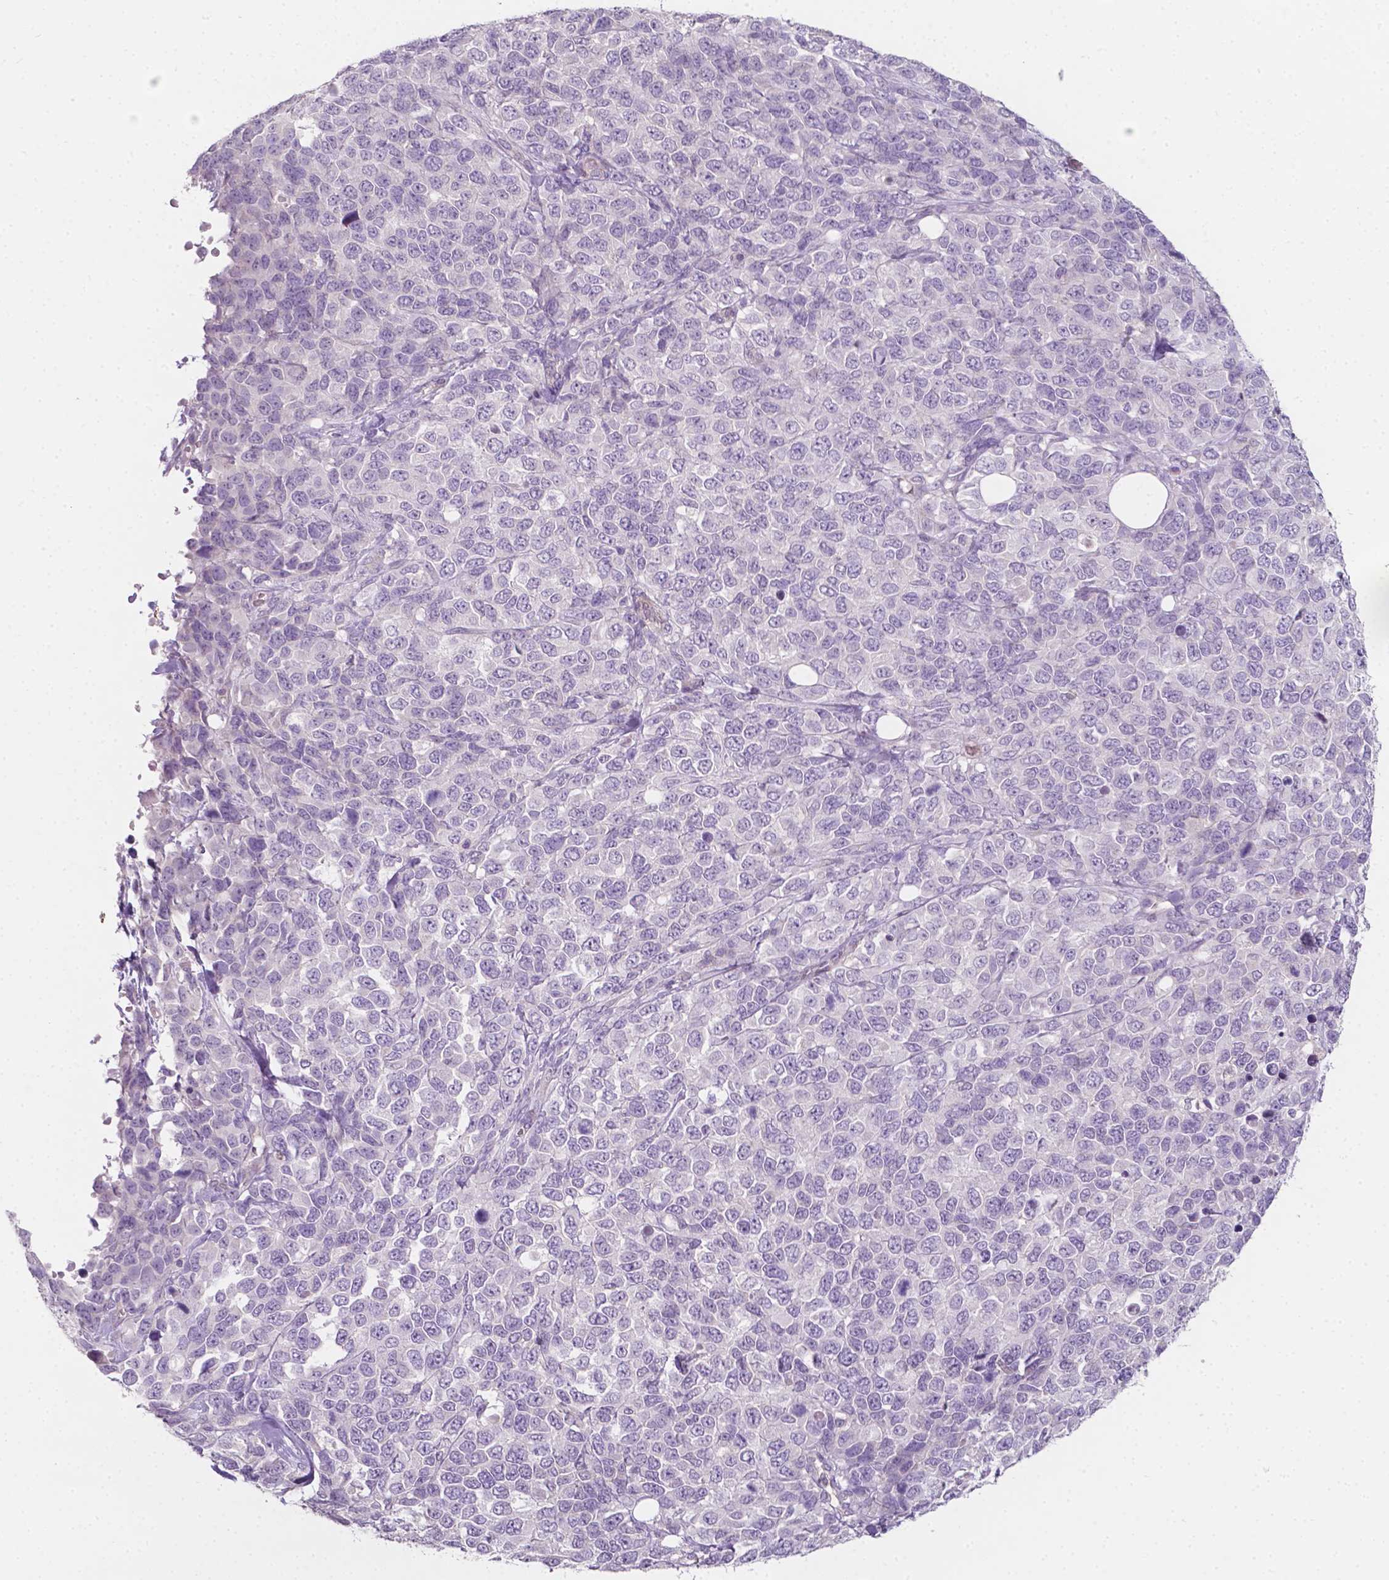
{"staining": {"intensity": "negative", "quantity": "none", "location": "none"}, "tissue": "melanoma", "cell_type": "Tumor cells", "image_type": "cancer", "snomed": [{"axis": "morphology", "description": "Malignant melanoma, Metastatic site"}, {"axis": "topography", "description": "Skin"}], "caption": "Tumor cells are negative for protein expression in human melanoma.", "gene": "EGFR", "patient": {"sex": "male", "age": 84}}